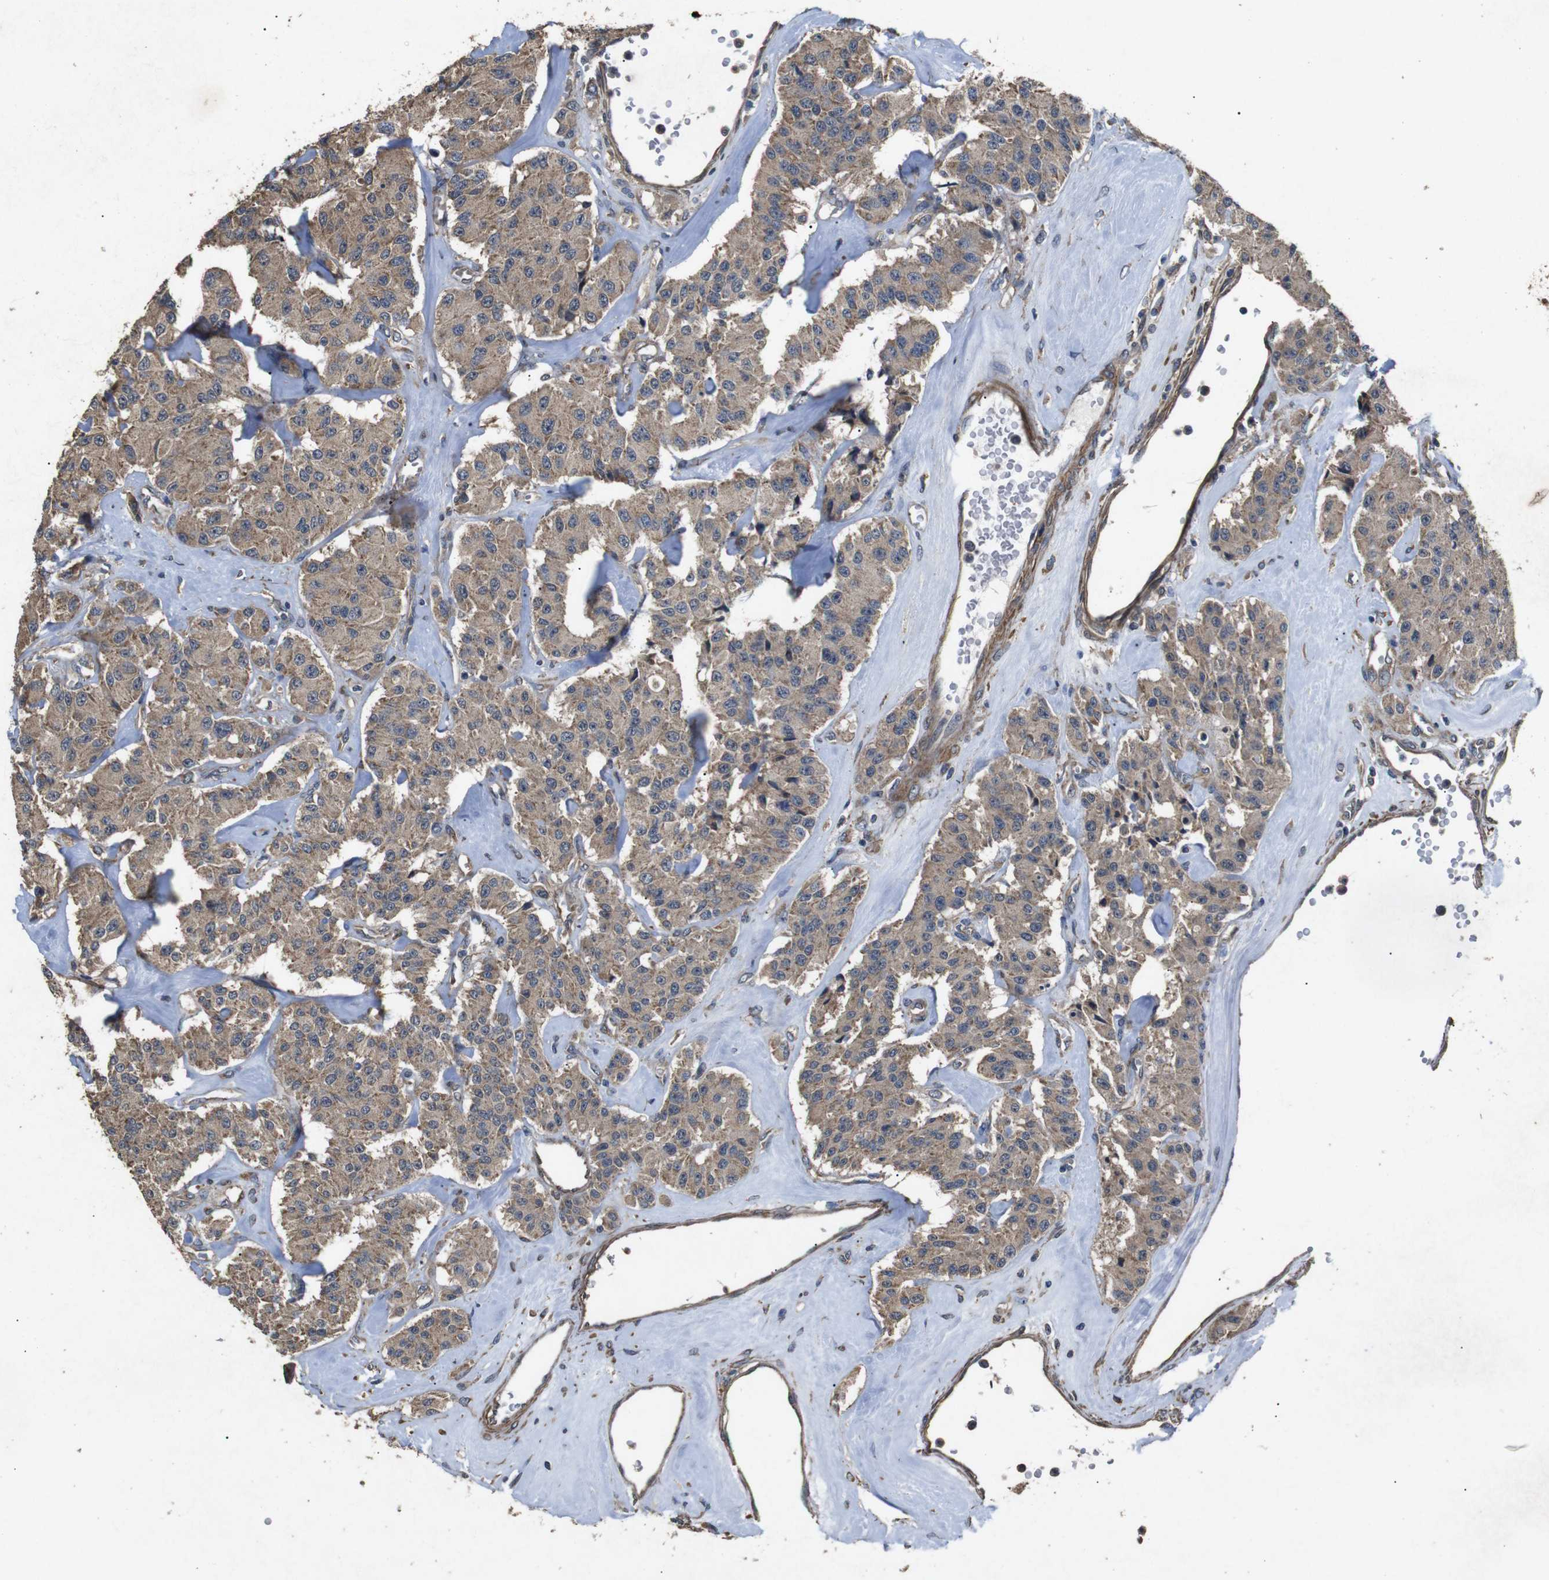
{"staining": {"intensity": "moderate", "quantity": ">75%", "location": "cytoplasmic/membranous"}, "tissue": "carcinoid", "cell_type": "Tumor cells", "image_type": "cancer", "snomed": [{"axis": "morphology", "description": "Carcinoid, malignant, NOS"}, {"axis": "topography", "description": "Pancreas"}], "caption": "A histopathology image showing moderate cytoplasmic/membranous positivity in approximately >75% of tumor cells in carcinoid, as visualized by brown immunohistochemical staining.", "gene": "BNIP3", "patient": {"sex": "male", "age": 41}}